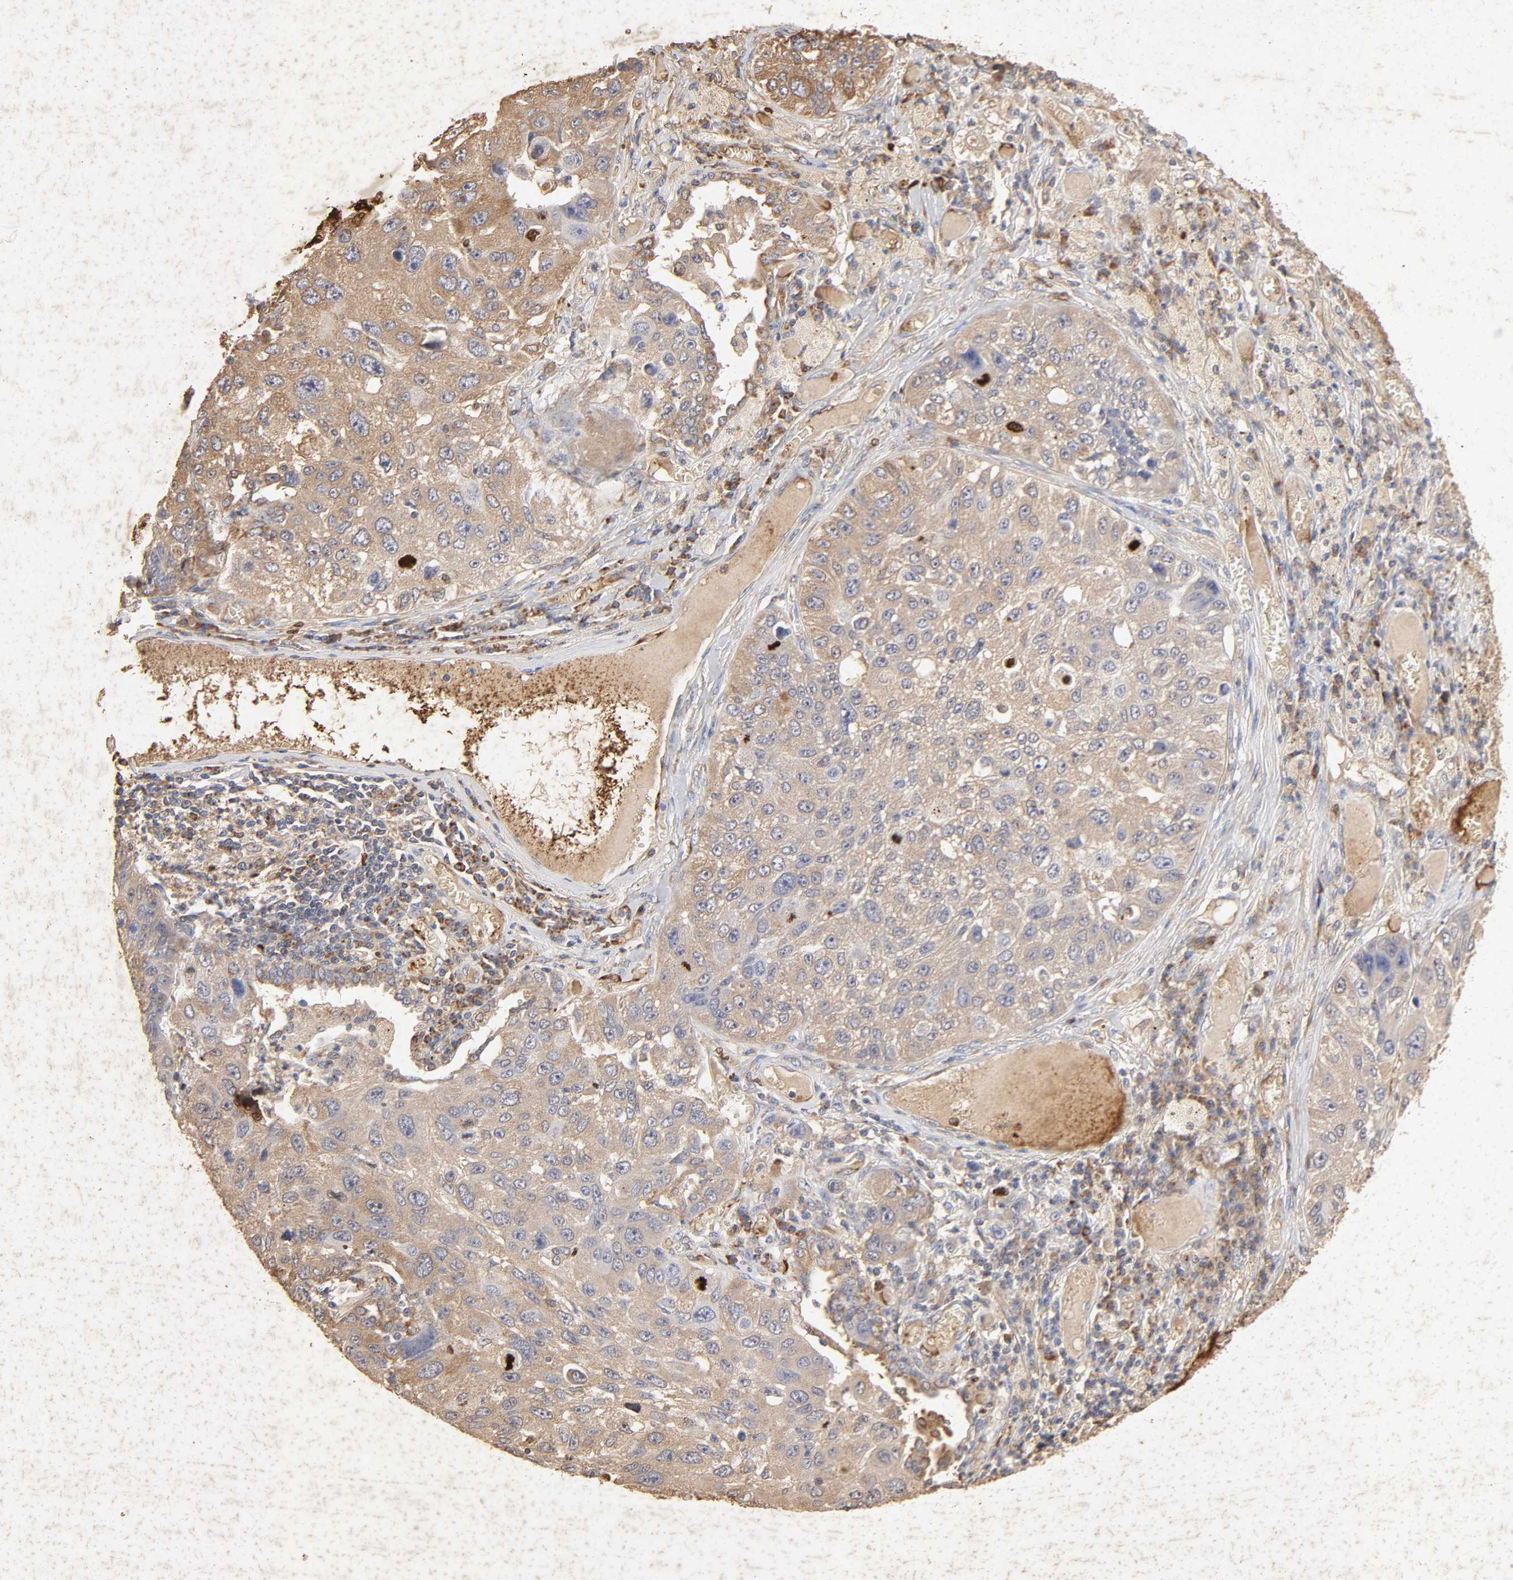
{"staining": {"intensity": "moderate", "quantity": ">75%", "location": "cytoplasmic/membranous"}, "tissue": "lung cancer", "cell_type": "Tumor cells", "image_type": "cancer", "snomed": [{"axis": "morphology", "description": "Squamous cell carcinoma, NOS"}, {"axis": "topography", "description": "Lung"}], "caption": "A brown stain labels moderate cytoplasmic/membranous staining of a protein in lung cancer tumor cells. Nuclei are stained in blue.", "gene": "CYCS", "patient": {"sex": "male", "age": 71}}